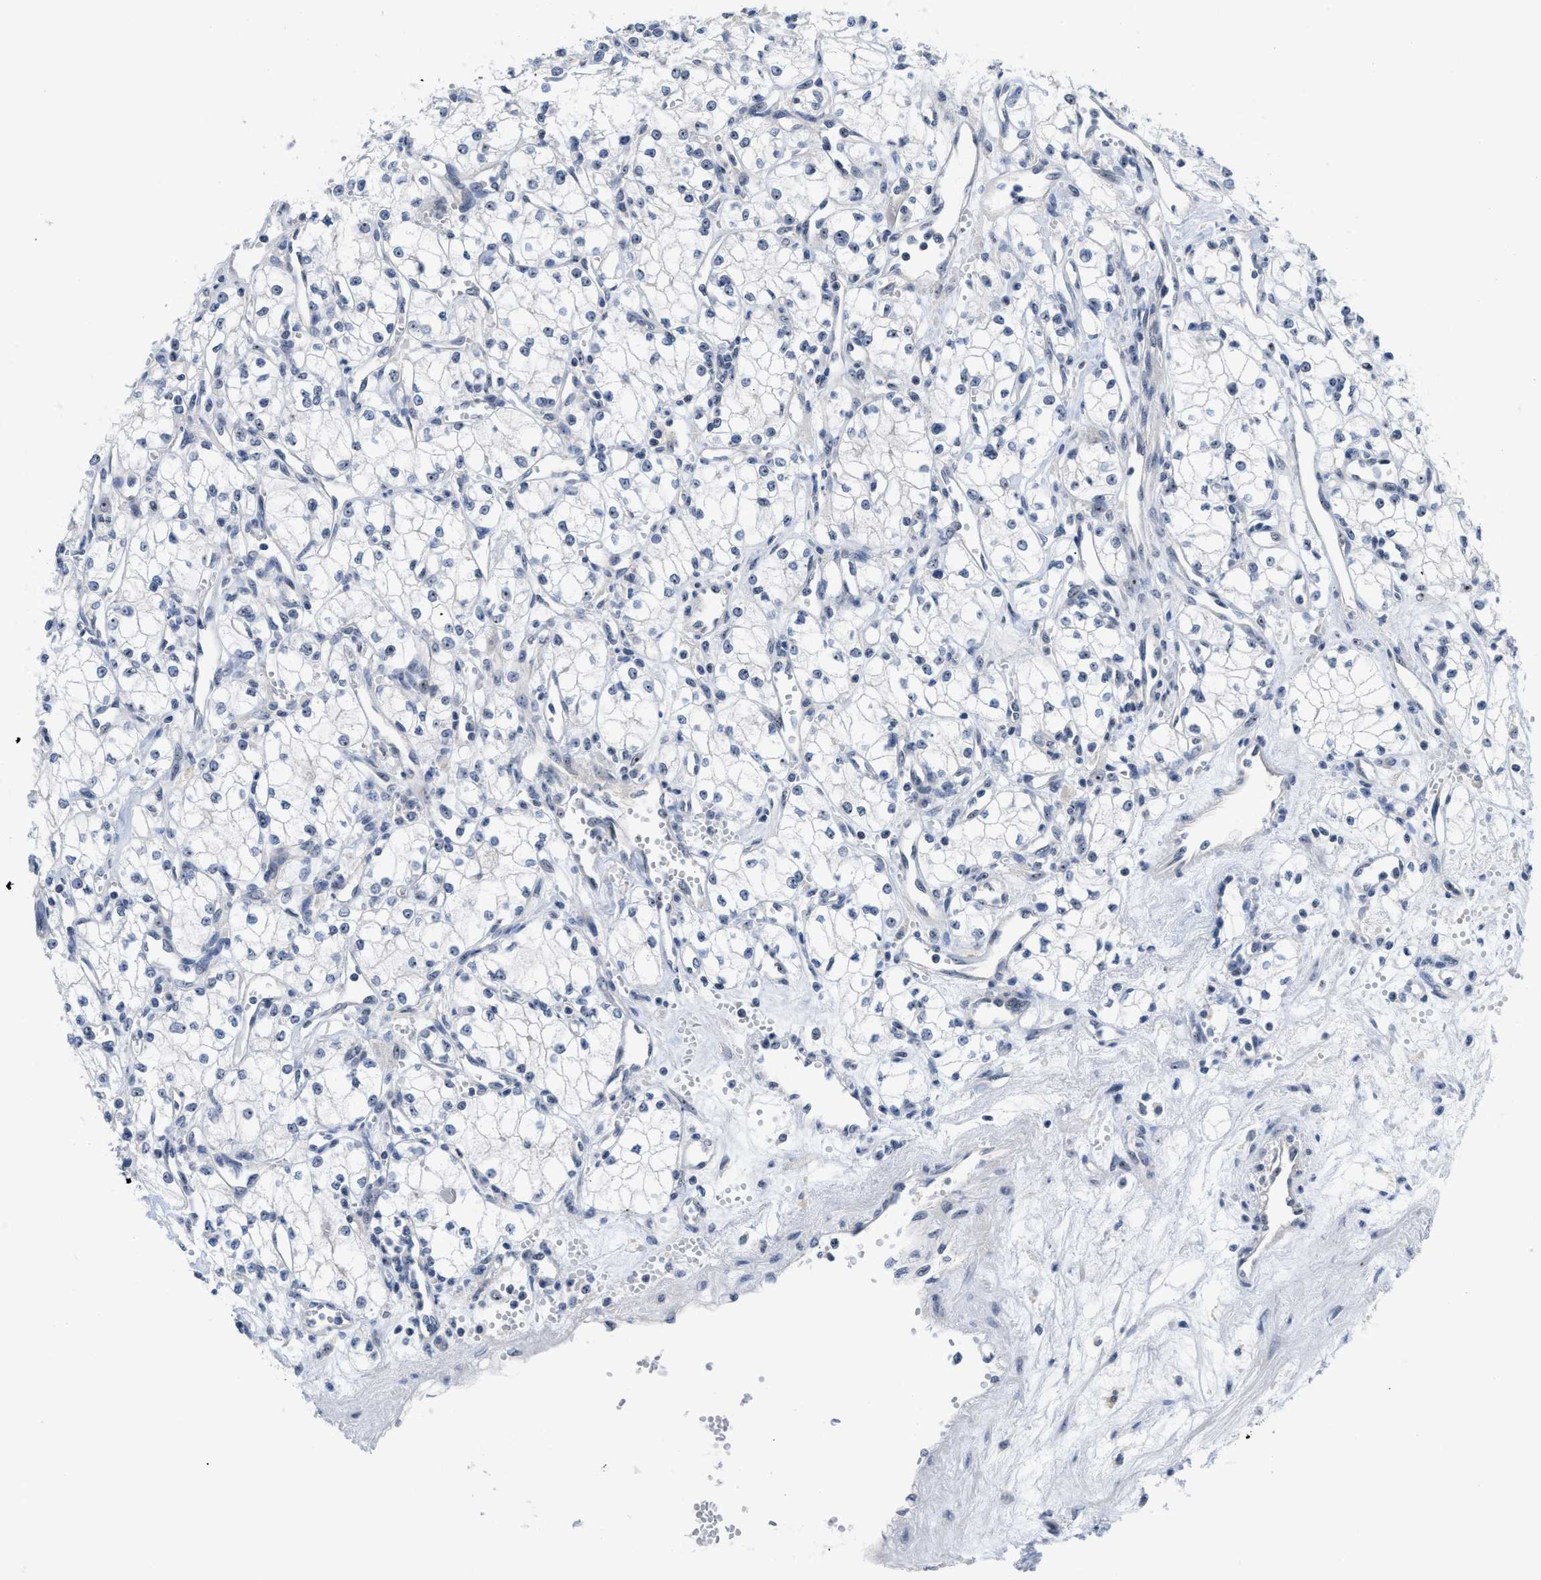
{"staining": {"intensity": "weak", "quantity": "25%-75%", "location": "nuclear"}, "tissue": "renal cancer", "cell_type": "Tumor cells", "image_type": "cancer", "snomed": [{"axis": "morphology", "description": "Adenocarcinoma, NOS"}, {"axis": "topography", "description": "Kidney"}], "caption": "High-magnification brightfield microscopy of renal cancer (adenocarcinoma) stained with DAB (brown) and counterstained with hematoxylin (blue). tumor cells exhibit weak nuclear positivity is seen in approximately25%-75% of cells. The staining was performed using DAB (3,3'-diaminobenzidine) to visualize the protein expression in brown, while the nuclei were stained in blue with hematoxylin (Magnification: 20x).", "gene": "NOP58", "patient": {"sex": "male", "age": 59}}